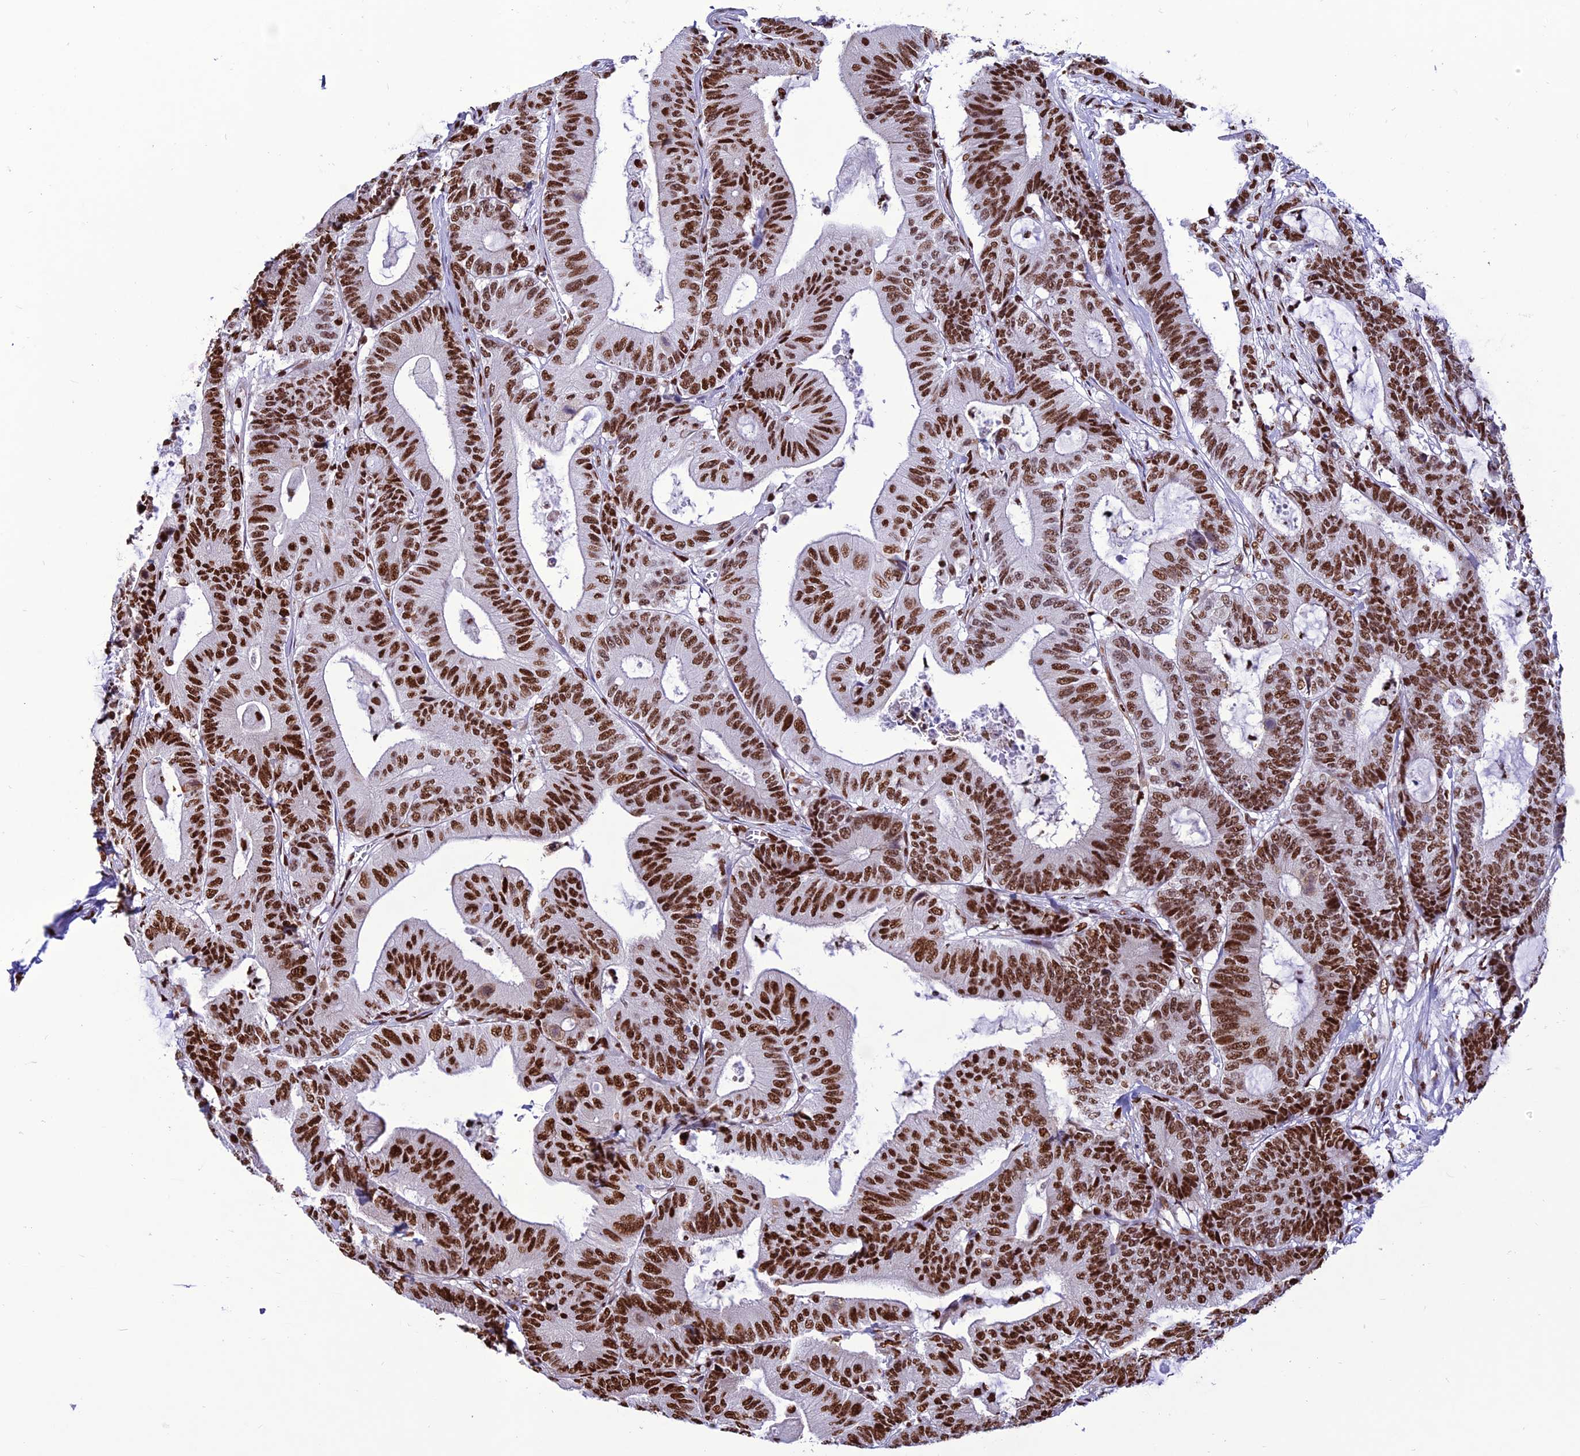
{"staining": {"intensity": "strong", "quantity": ">75%", "location": "nuclear"}, "tissue": "colorectal cancer", "cell_type": "Tumor cells", "image_type": "cancer", "snomed": [{"axis": "morphology", "description": "Adenocarcinoma, NOS"}, {"axis": "topography", "description": "Colon"}], "caption": "A micrograph of human colorectal cancer stained for a protein demonstrates strong nuclear brown staining in tumor cells.", "gene": "INO80E", "patient": {"sex": "female", "age": 84}}